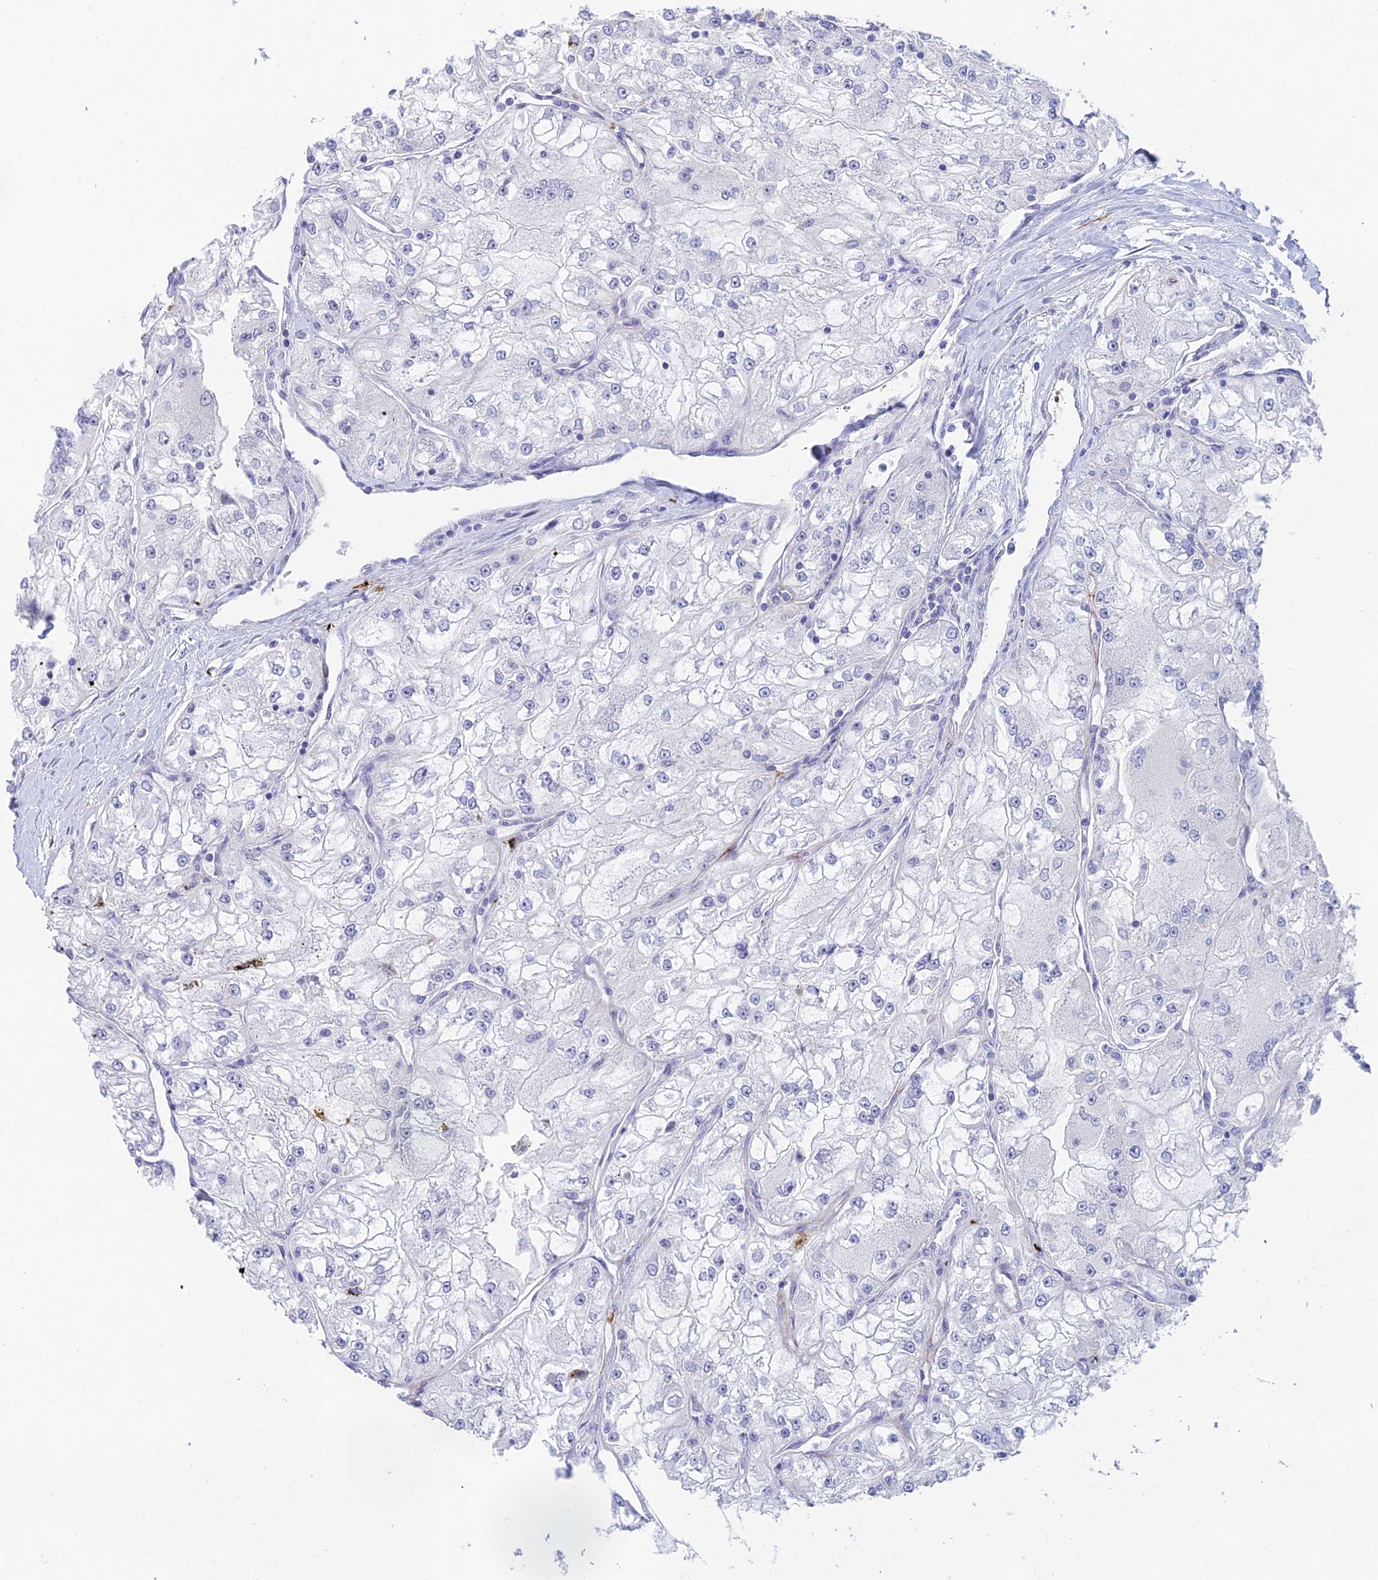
{"staining": {"intensity": "negative", "quantity": "none", "location": "none"}, "tissue": "renal cancer", "cell_type": "Tumor cells", "image_type": "cancer", "snomed": [{"axis": "morphology", "description": "Adenocarcinoma, NOS"}, {"axis": "topography", "description": "Kidney"}], "caption": "Tumor cells are negative for brown protein staining in renal cancer (adenocarcinoma).", "gene": "REXO5", "patient": {"sex": "female", "age": 72}}